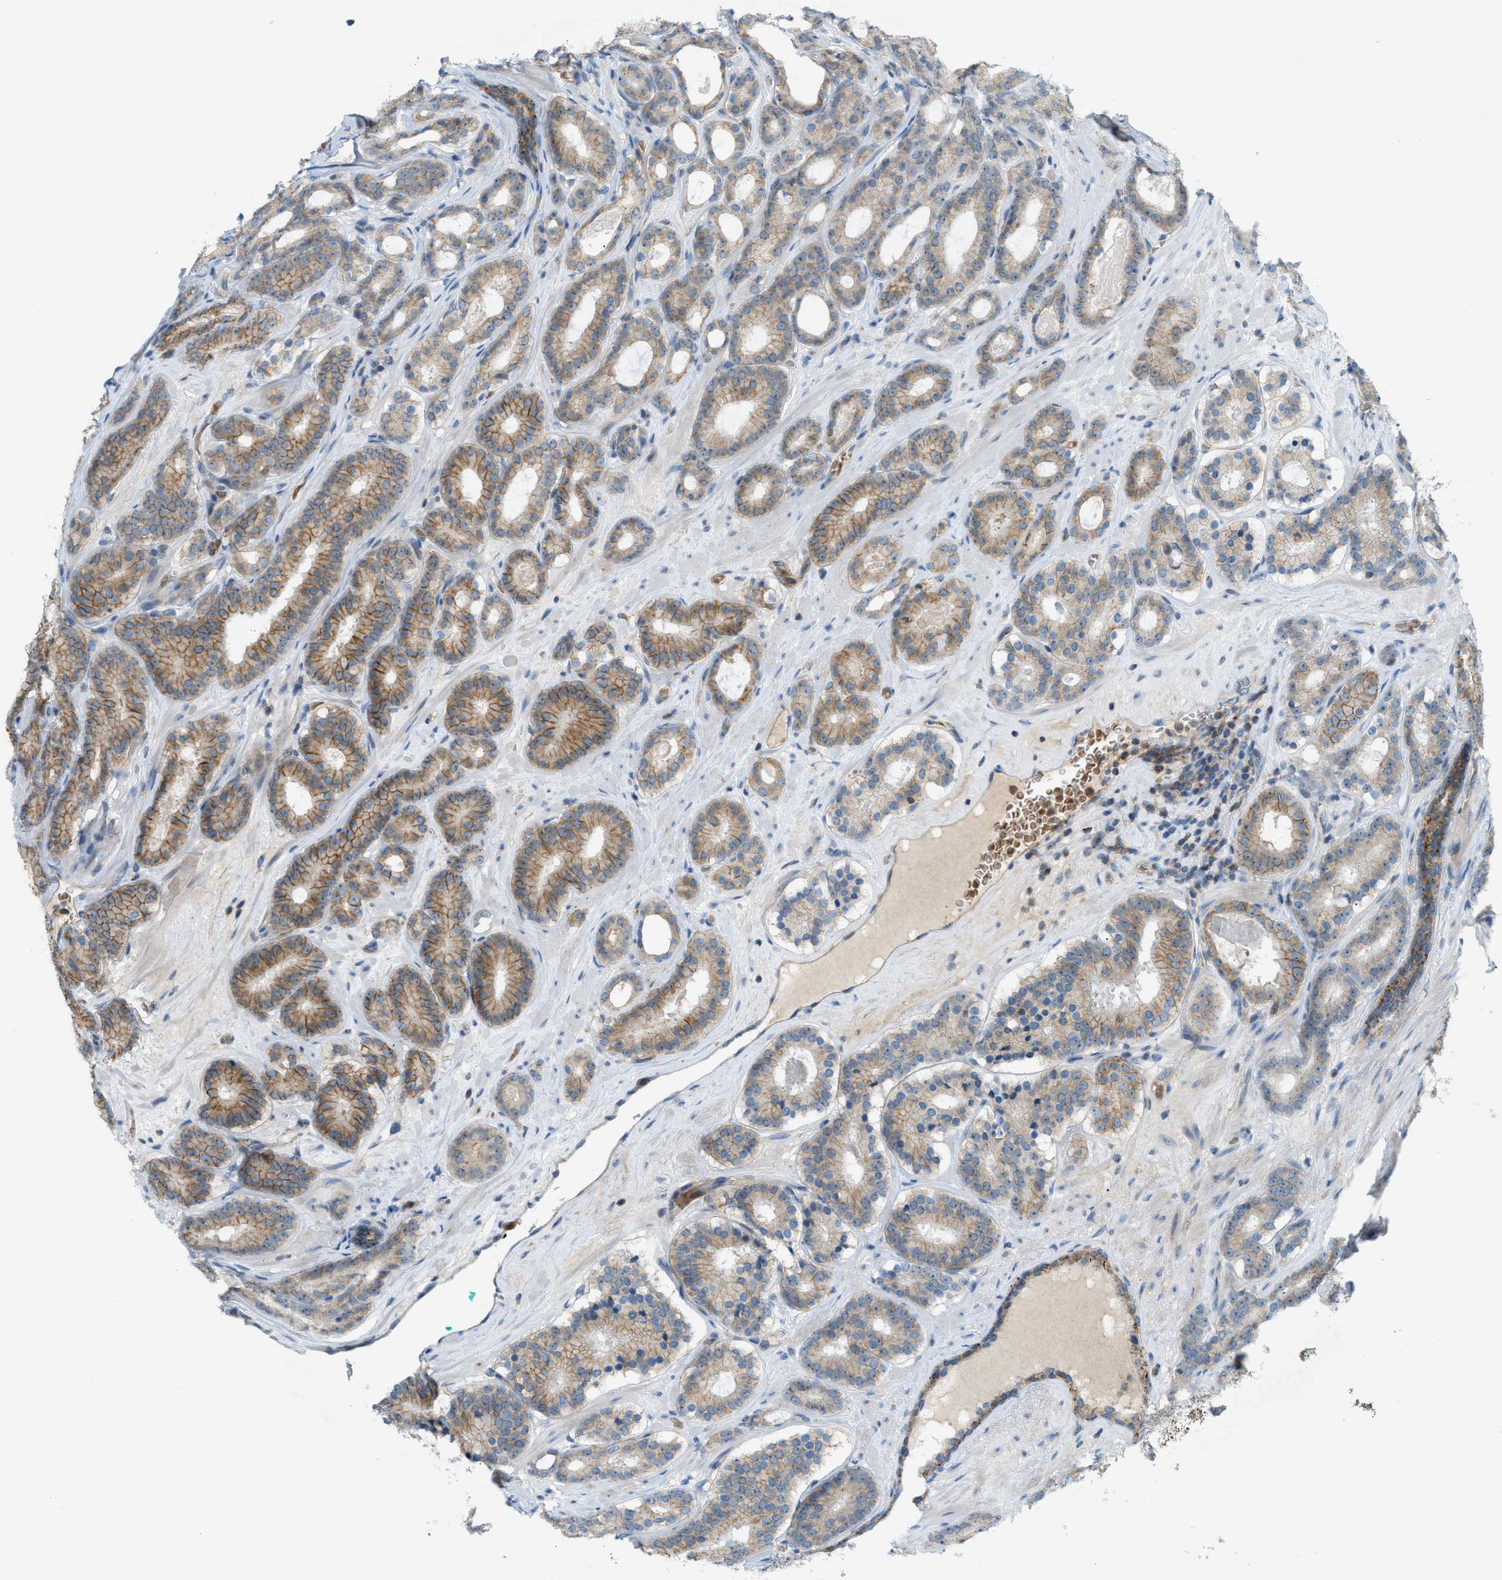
{"staining": {"intensity": "moderate", "quantity": "25%-75%", "location": "cytoplasmic/membranous"}, "tissue": "prostate cancer", "cell_type": "Tumor cells", "image_type": "cancer", "snomed": [{"axis": "morphology", "description": "Adenocarcinoma, High grade"}, {"axis": "topography", "description": "Prostate"}], "caption": "Prostate high-grade adenocarcinoma stained with IHC exhibits moderate cytoplasmic/membranous positivity in about 25%-75% of tumor cells.", "gene": "GRK6", "patient": {"sex": "male", "age": 60}}